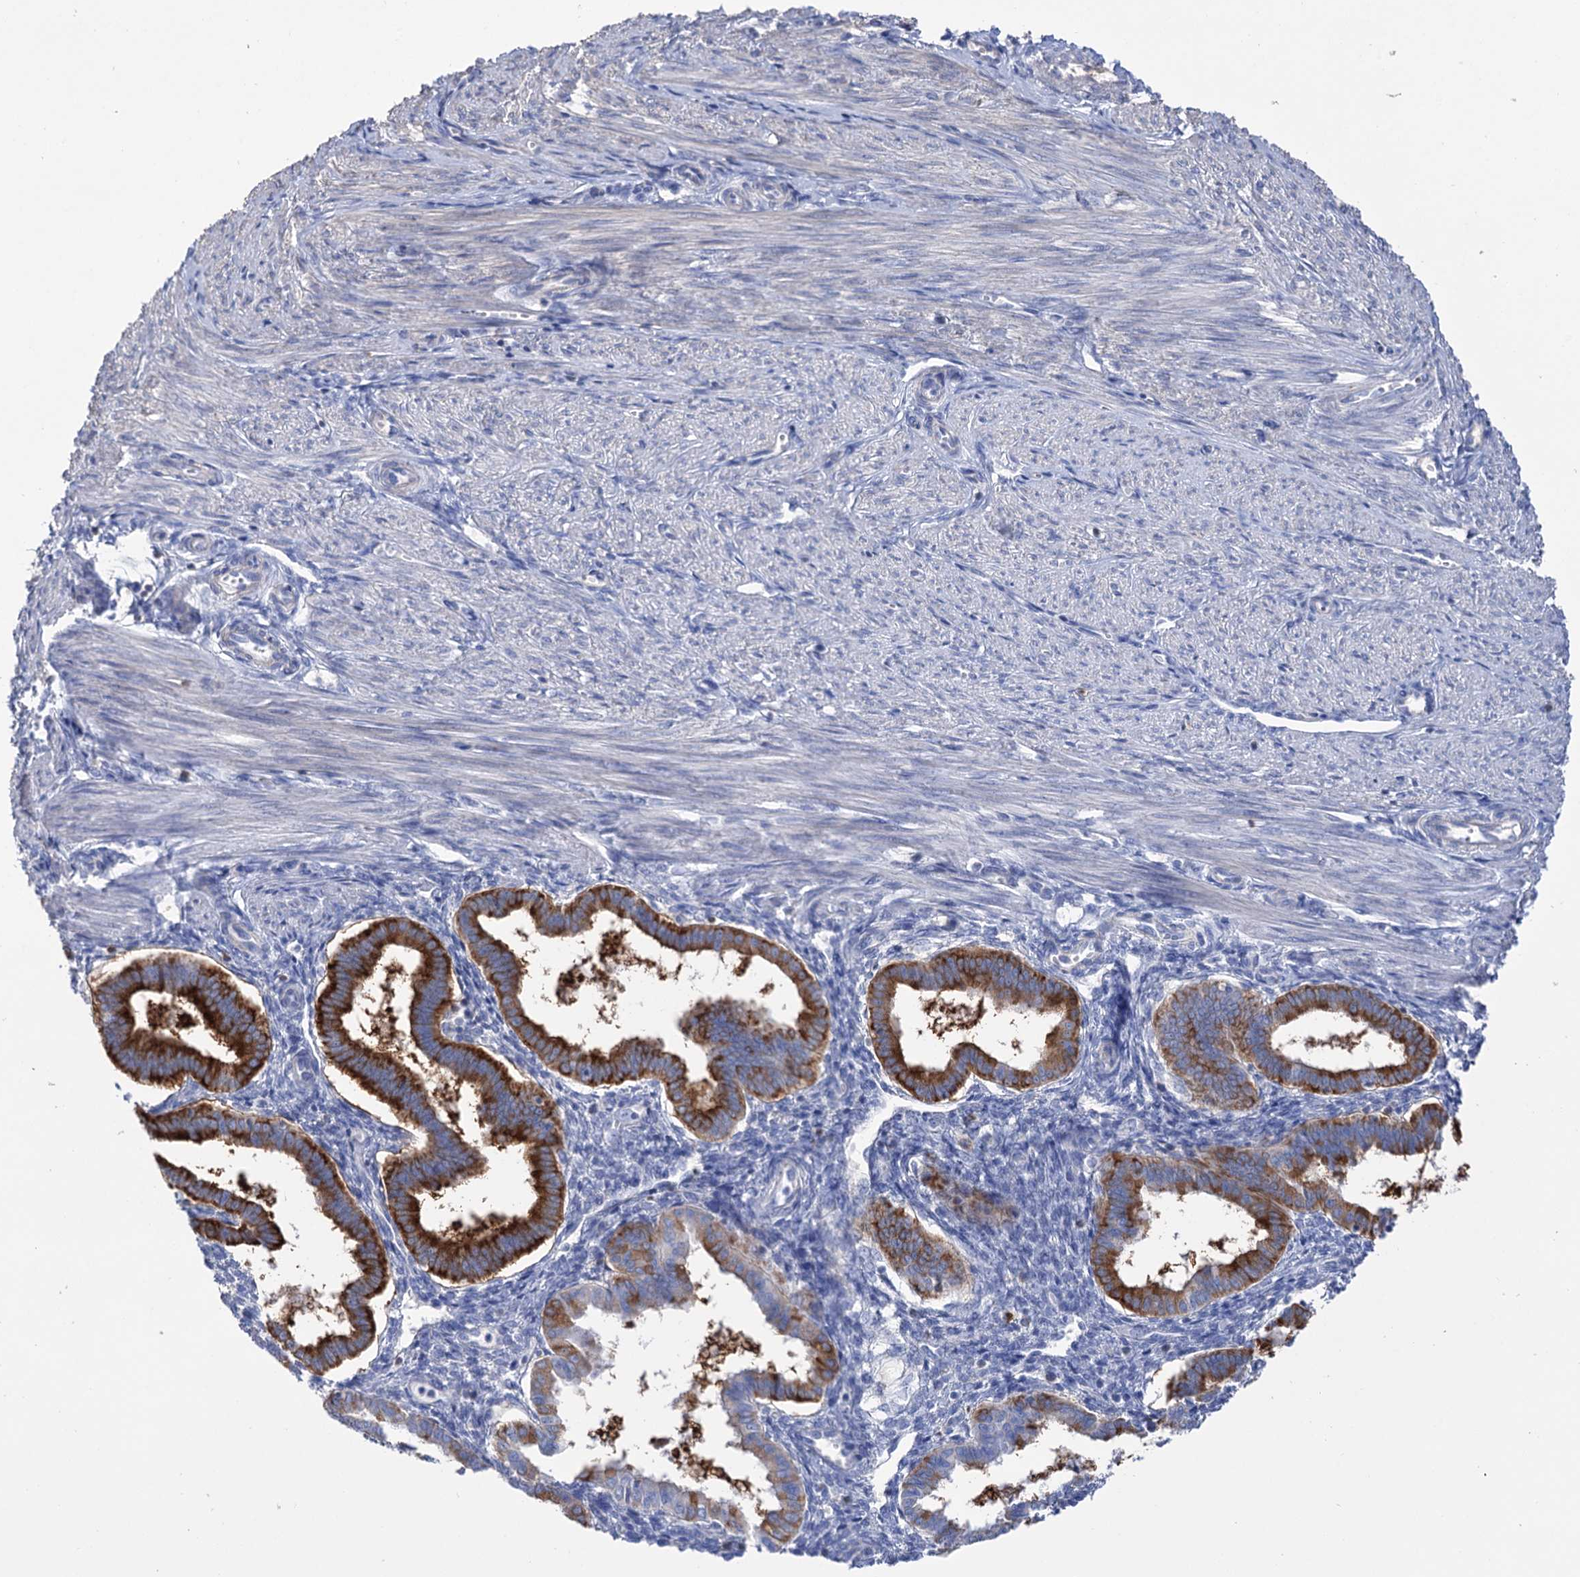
{"staining": {"intensity": "negative", "quantity": "none", "location": "none"}, "tissue": "endometrium", "cell_type": "Cells in endometrial stroma", "image_type": "normal", "snomed": [{"axis": "morphology", "description": "Normal tissue, NOS"}, {"axis": "topography", "description": "Endometrium"}], "caption": "IHC image of unremarkable endometrium stained for a protein (brown), which shows no positivity in cells in endometrial stroma.", "gene": "BBS4", "patient": {"sex": "female", "age": 25}}